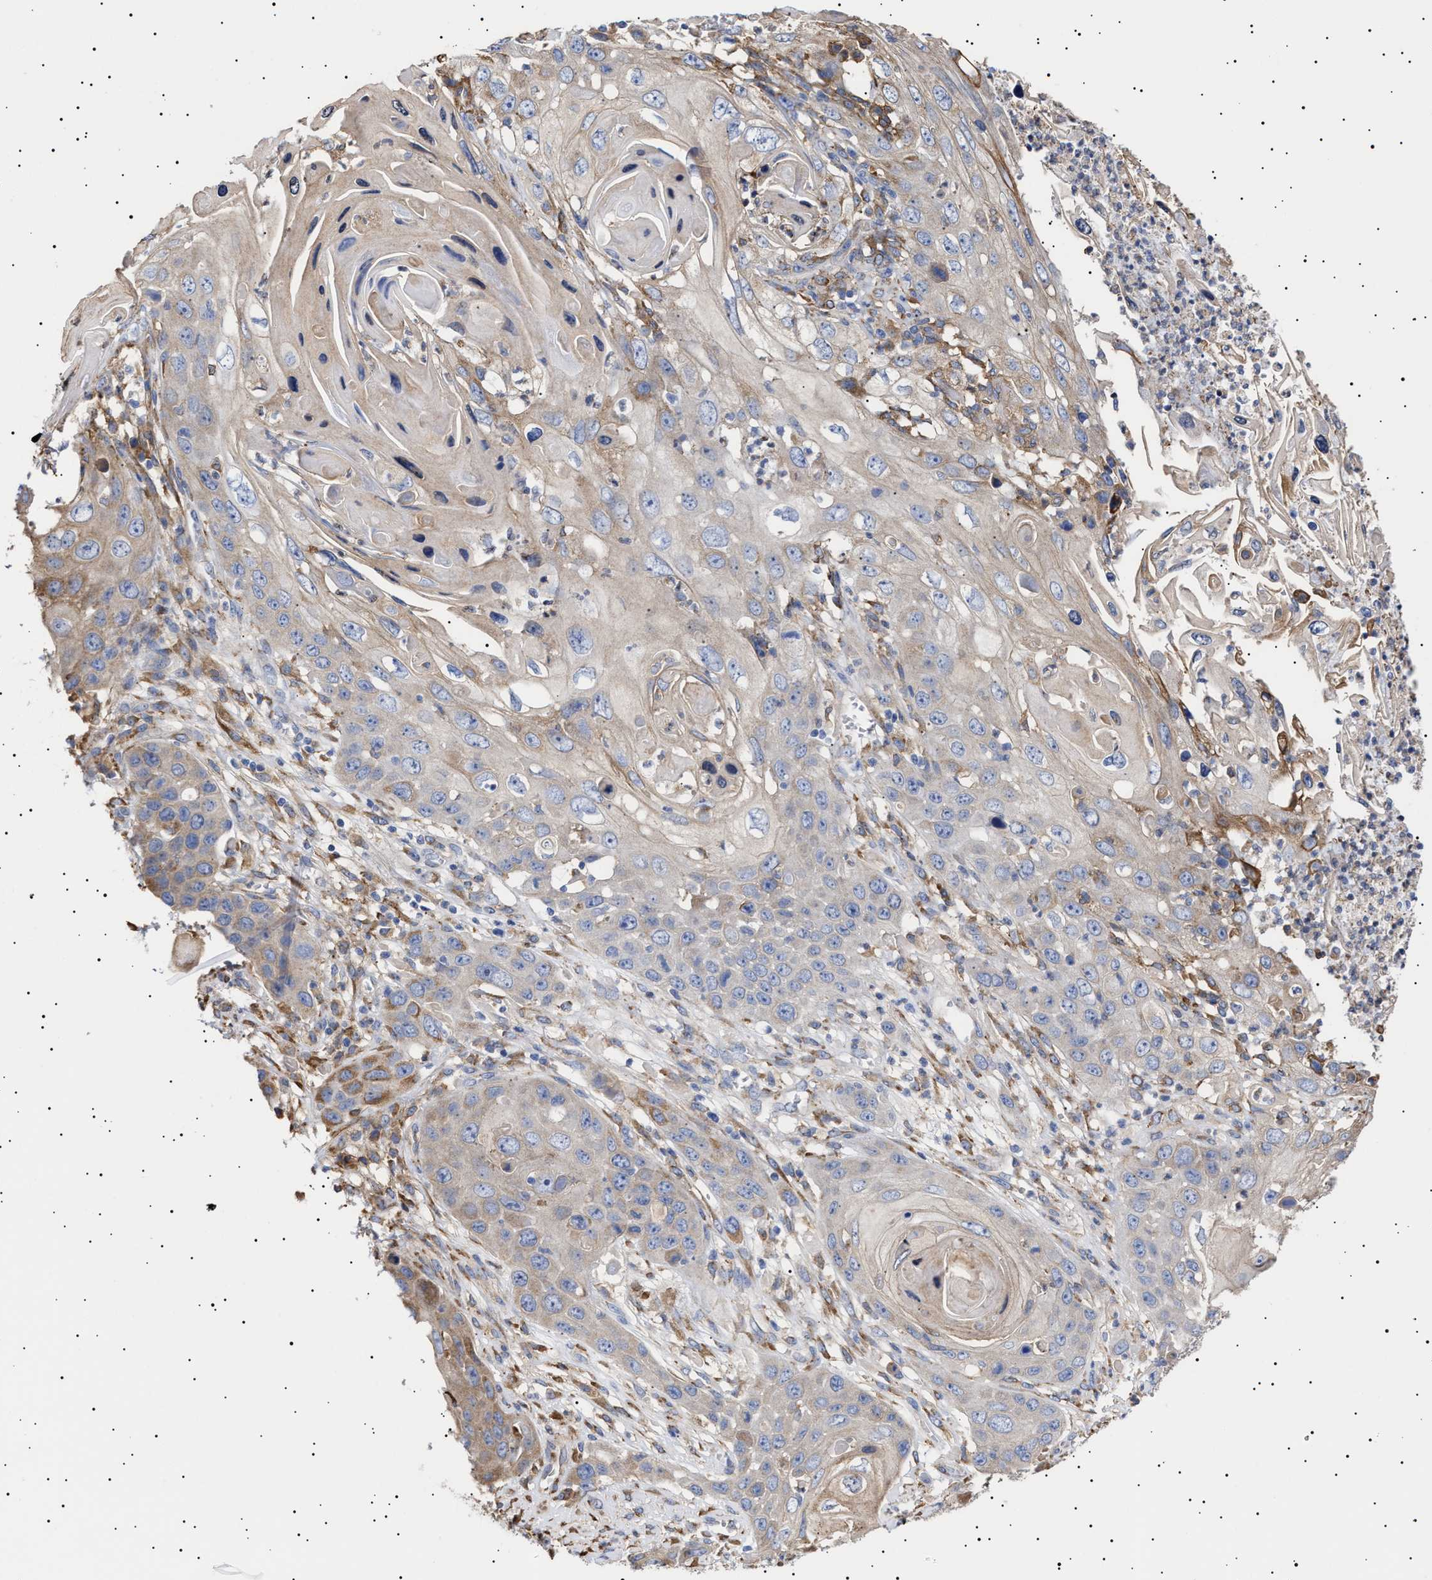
{"staining": {"intensity": "moderate", "quantity": "<25%", "location": "cytoplasmic/membranous"}, "tissue": "skin cancer", "cell_type": "Tumor cells", "image_type": "cancer", "snomed": [{"axis": "morphology", "description": "Squamous cell carcinoma, NOS"}, {"axis": "topography", "description": "Skin"}], "caption": "Immunohistochemical staining of squamous cell carcinoma (skin) demonstrates low levels of moderate cytoplasmic/membranous protein positivity in about <25% of tumor cells.", "gene": "ERCC6L2", "patient": {"sex": "male", "age": 55}}